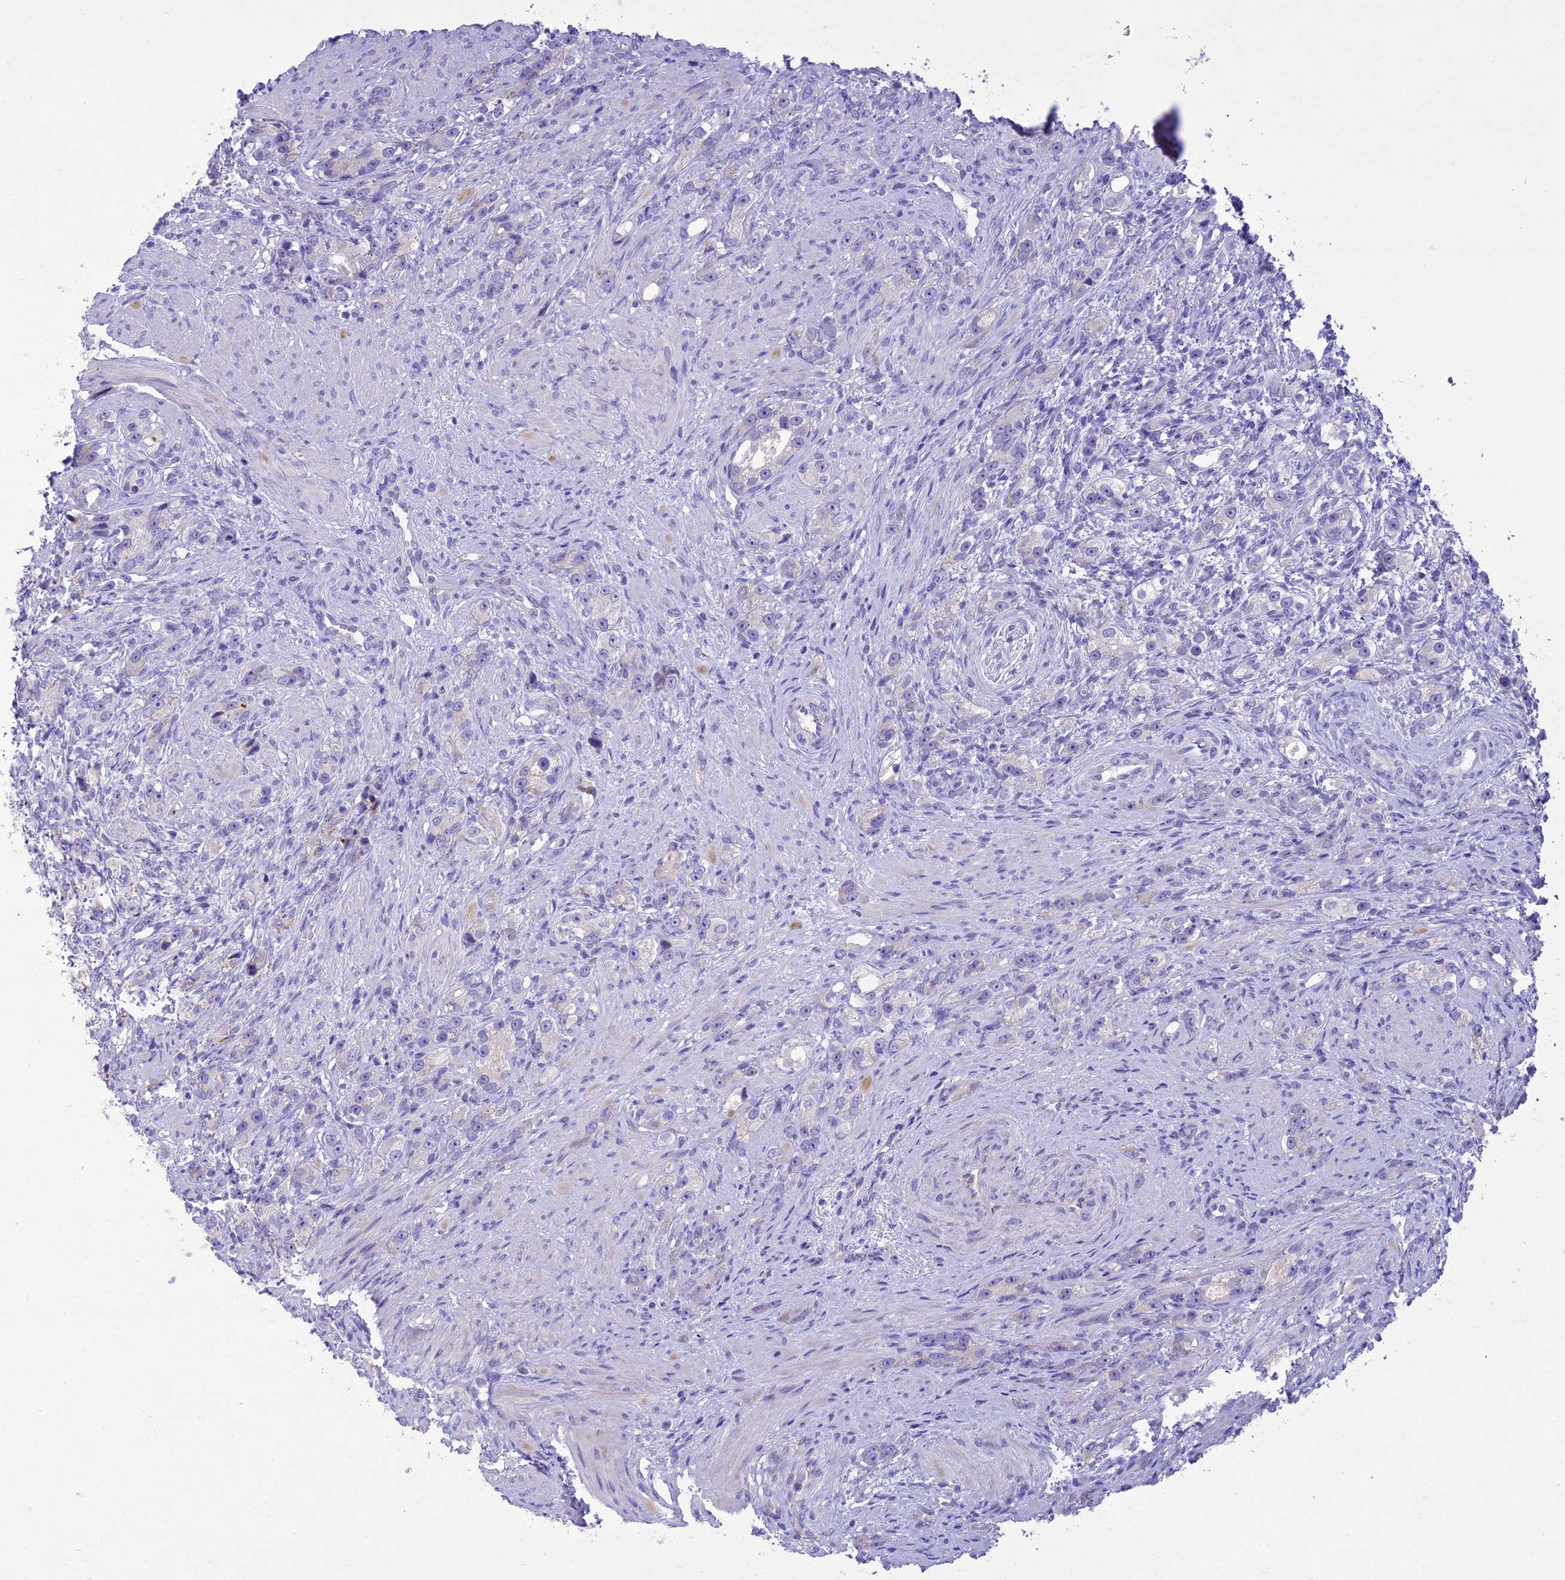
{"staining": {"intensity": "negative", "quantity": "none", "location": "none"}, "tissue": "prostate cancer", "cell_type": "Tumor cells", "image_type": "cancer", "snomed": [{"axis": "morphology", "description": "Adenocarcinoma, High grade"}, {"axis": "topography", "description": "Prostate"}], "caption": "Immunohistochemistry (IHC) photomicrograph of neoplastic tissue: human prostate cancer stained with DAB (3,3'-diaminobenzidine) shows no significant protein staining in tumor cells.", "gene": "SLC13A5", "patient": {"sex": "male", "age": 63}}